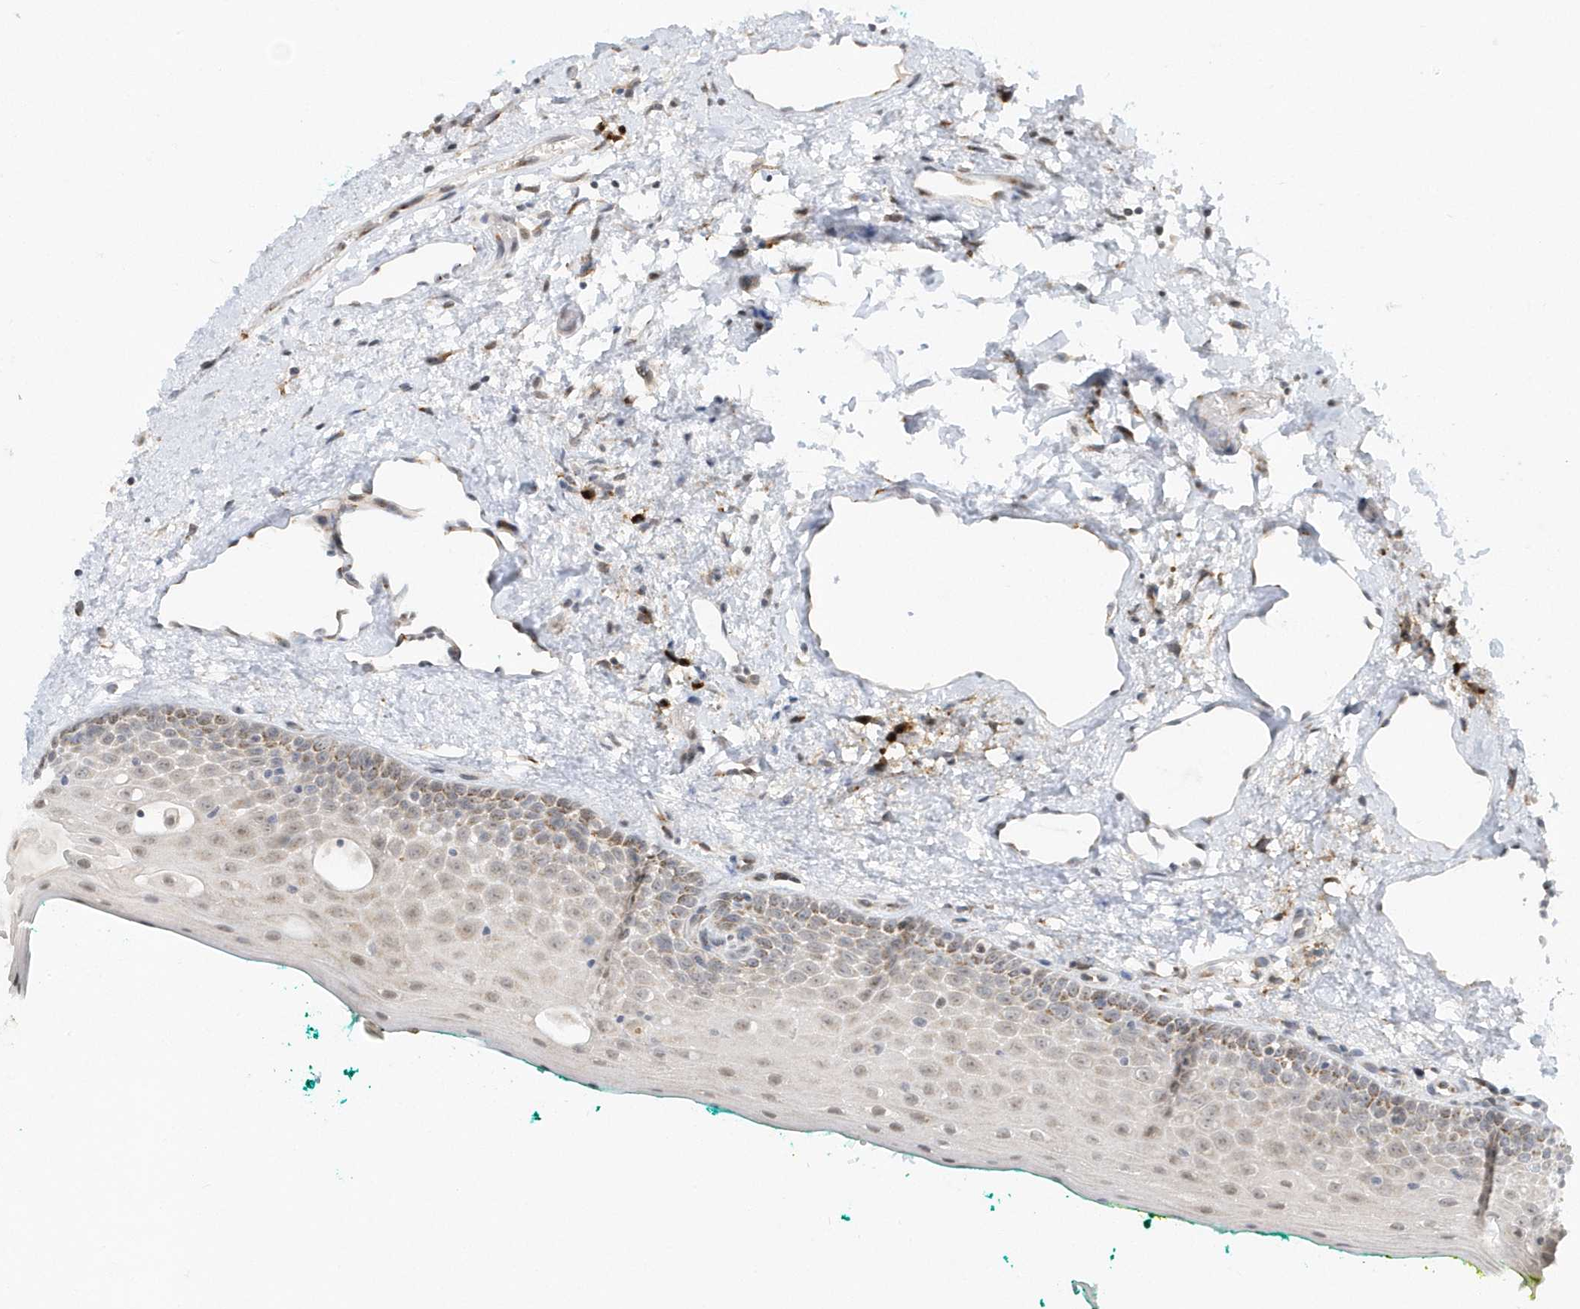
{"staining": {"intensity": "moderate", "quantity": "<25%", "location": "cytoplasmic/membranous"}, "tissue": "oral mucosa", "cell_type": "Squamous epithelial cells", "image_type": "normal", "snomed": [{"axis": "morphology", "description": "Normal tissue, NOS"}, {"axis": "topography", "description": "Oral tissue"}], "caption": "High-power microscopy captured an immunohistochemistry photomicrograph of benign oral mucosa, revealing moderate cytoplasmic/membranous positivity in about <25% of squamous epithelial cells. Nuclei are stained in blue.", "gene": "DHFR", "patient": {"sex": "female", "age": 70}}